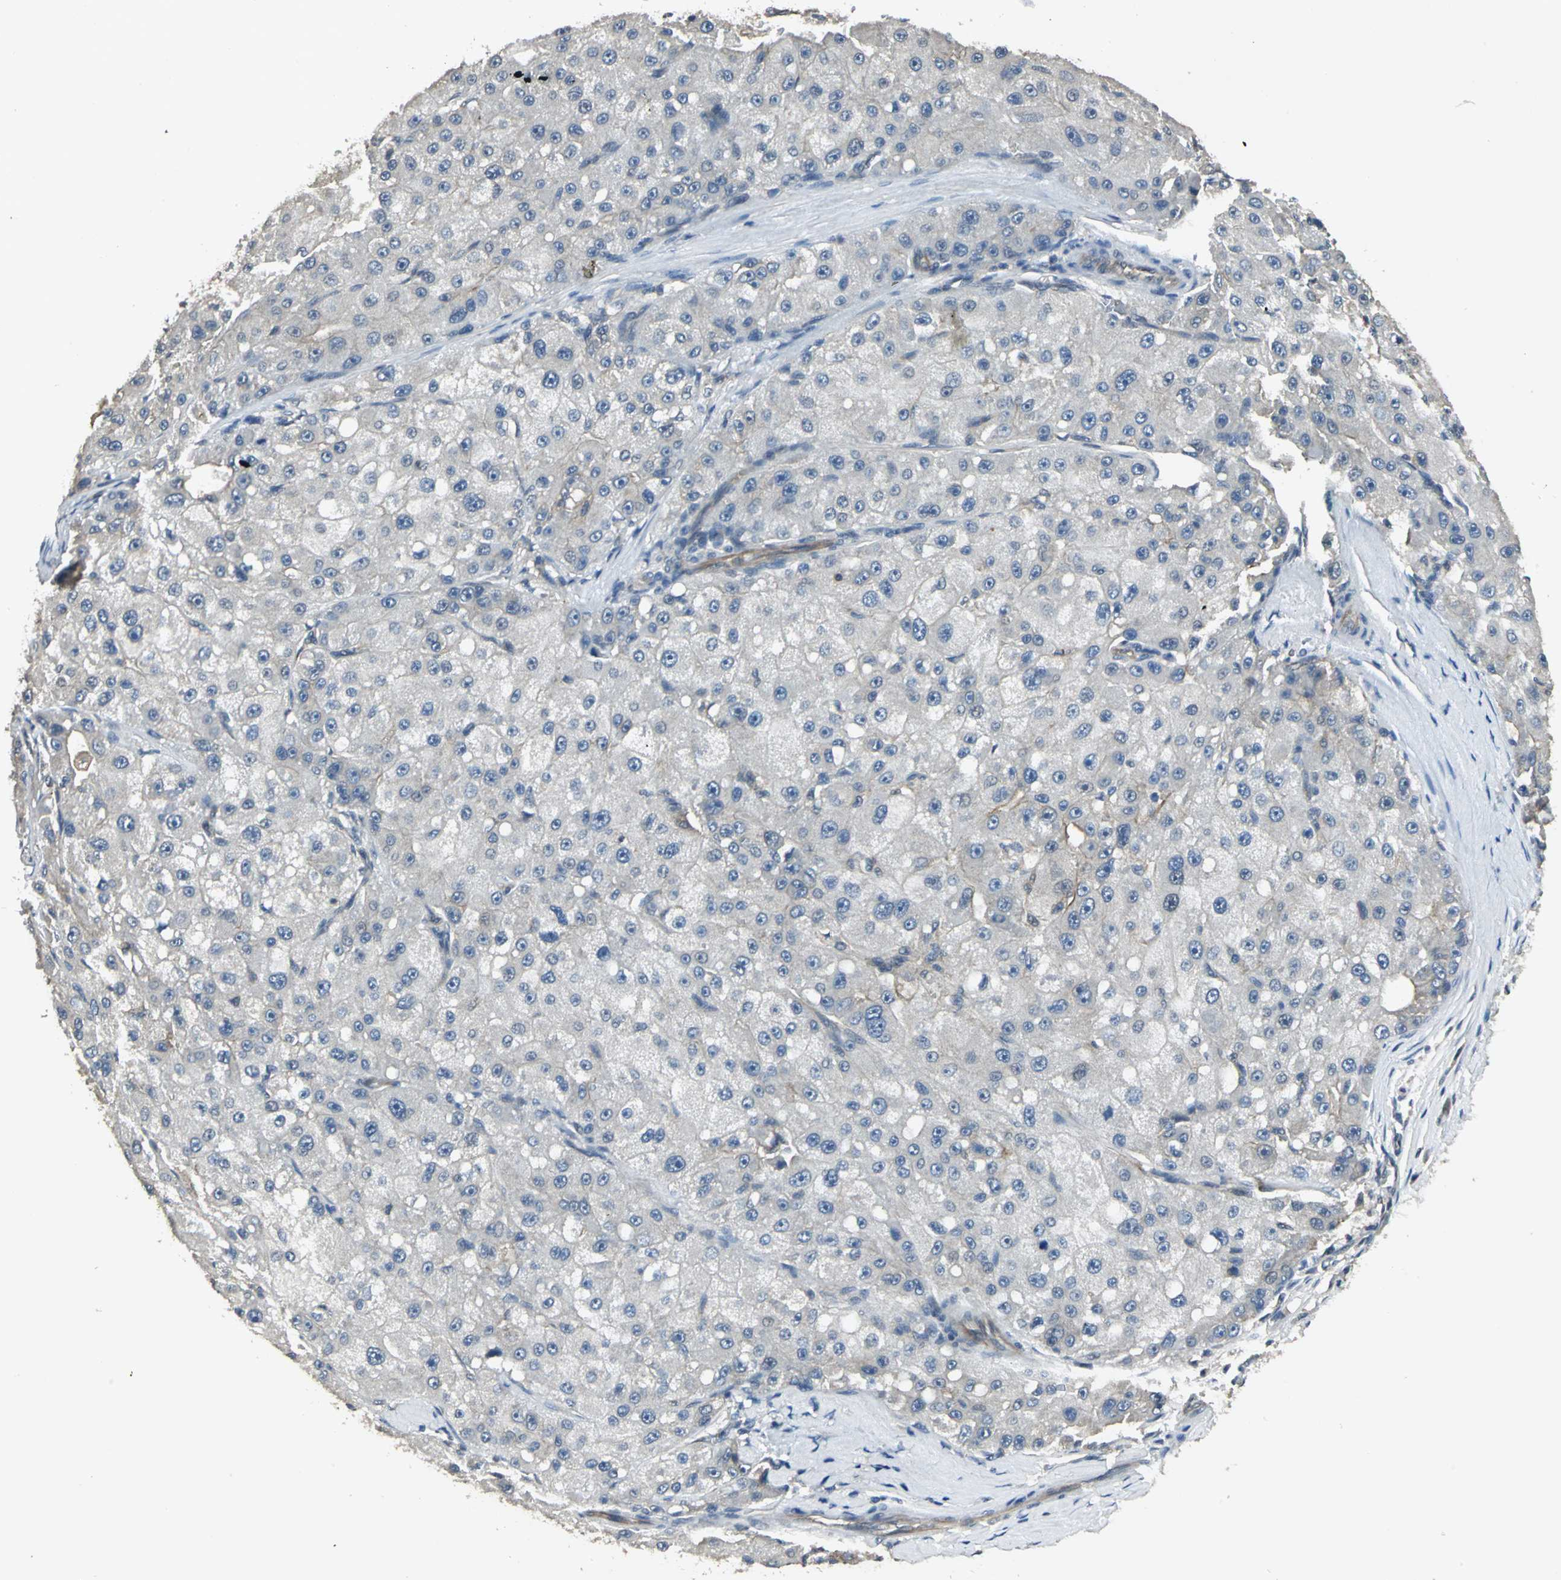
{"staining": {"intensity": "negative", "quantity": "none", "location": "none"}, "tissue": "liver cancer", "cell_type": "Tumor cells", "image_type": "cancer", "snomed": [{"axis": "morphology", "description": "Carcinoma, Hepatocellular, NOS"}, {"axis": "topography", "description": "Liver"}], "caption": "Photomicrograph shows no significant protein expression in tumor cells of liver cancer.", "gene": "RAPGEF1", "patient": {"sex": "male", "age": 80}}